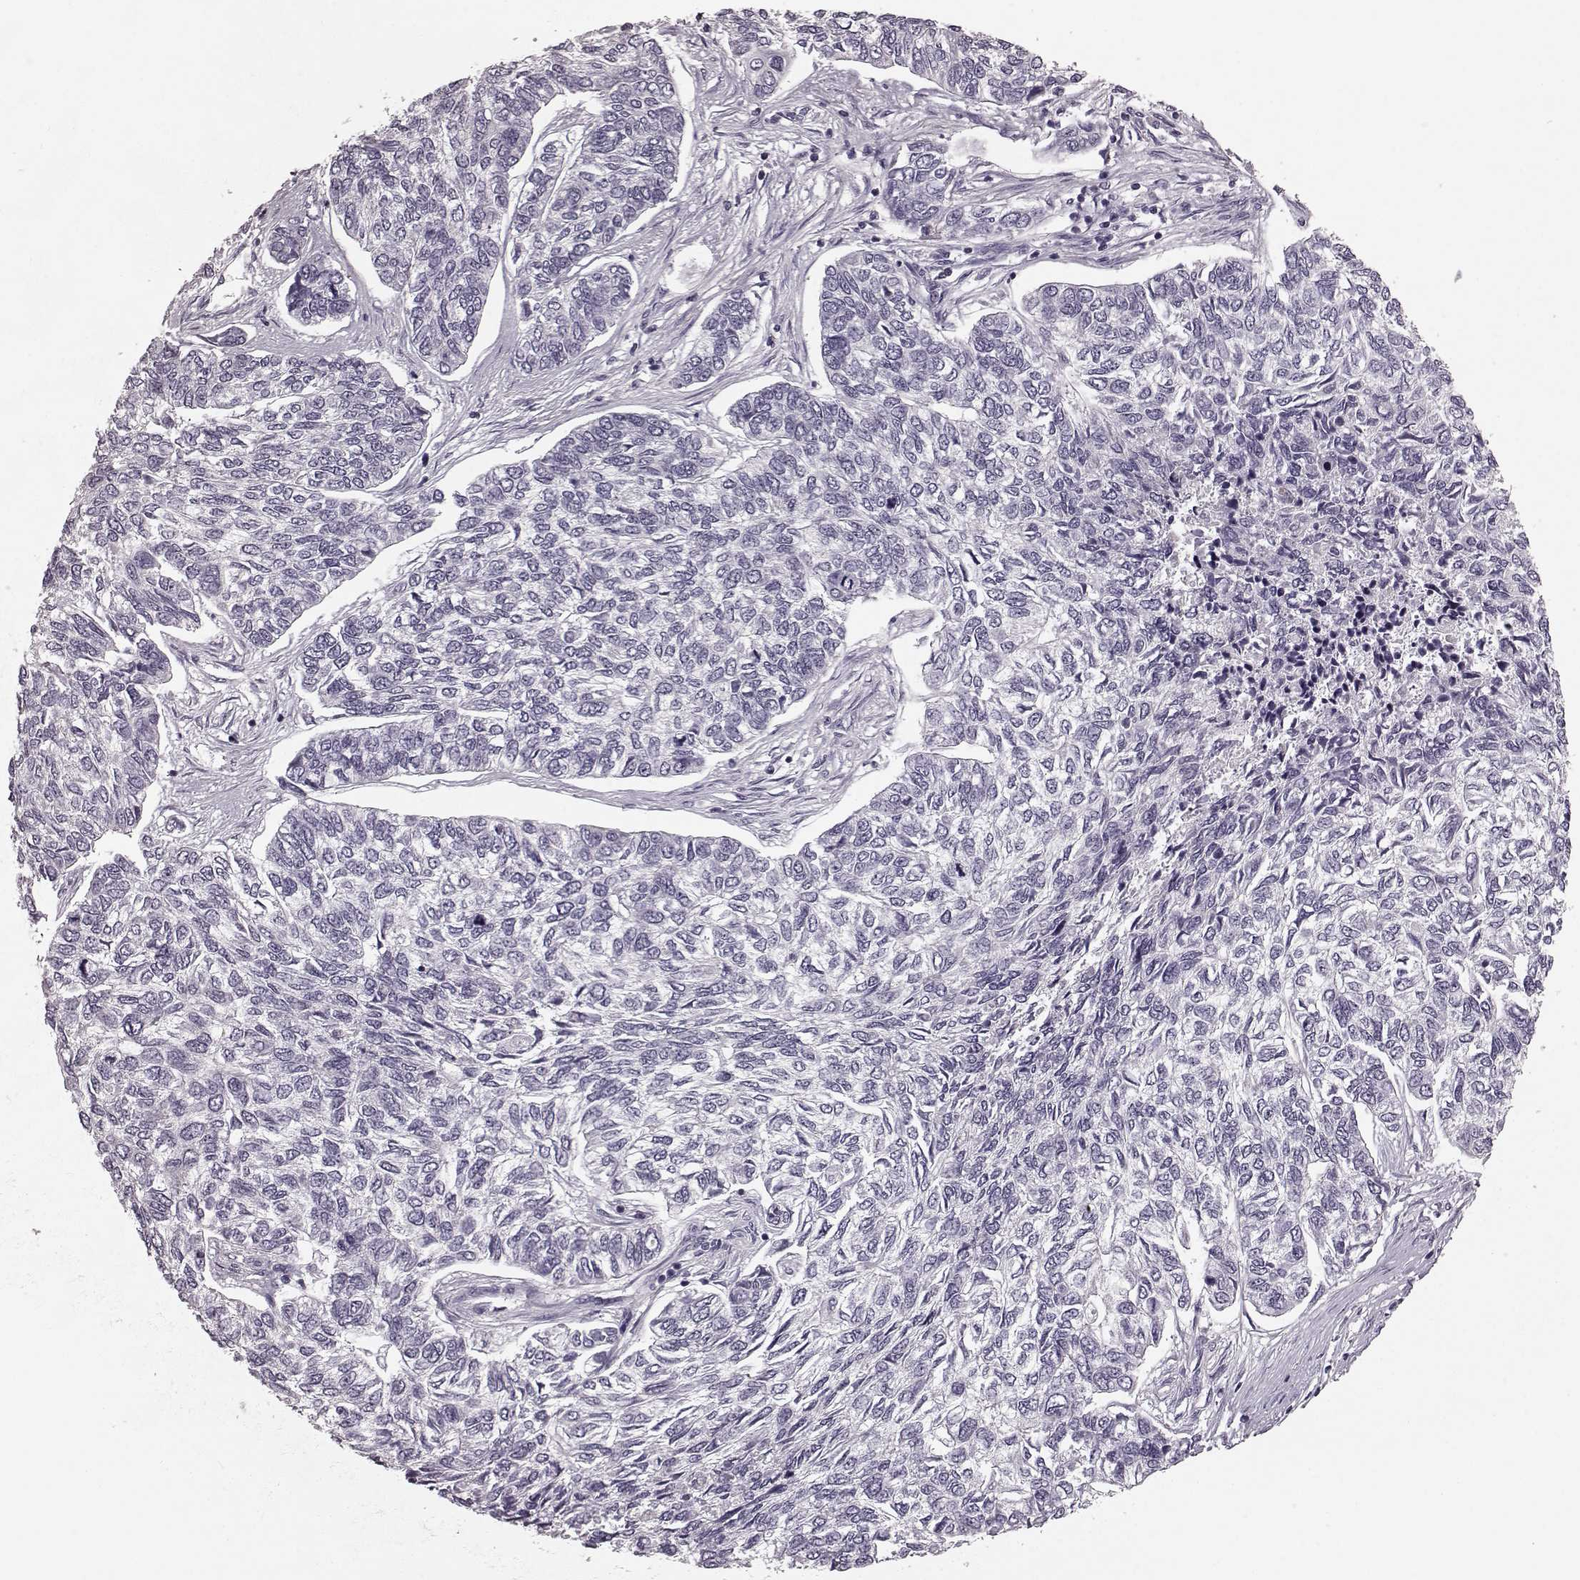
{"staining": {"intensity": "negative", "quantity": "none", "location": "none"}, "tissue": "skin cancer", "cell_type": "Tumor cells", "image_type": "cancer", "snomed": [{"axis": "morphology", "description": "Basal cell carcinoma"}, {"axis": "topography", "description": "Skin"}], "caption": "The immunohistochemistry (IHC) histopathology image has no significant expression in tumor cells of skin basal cell carcinoma tissue.", "gene": "CST7", "patient": {"sex": "female", "age": 65}}